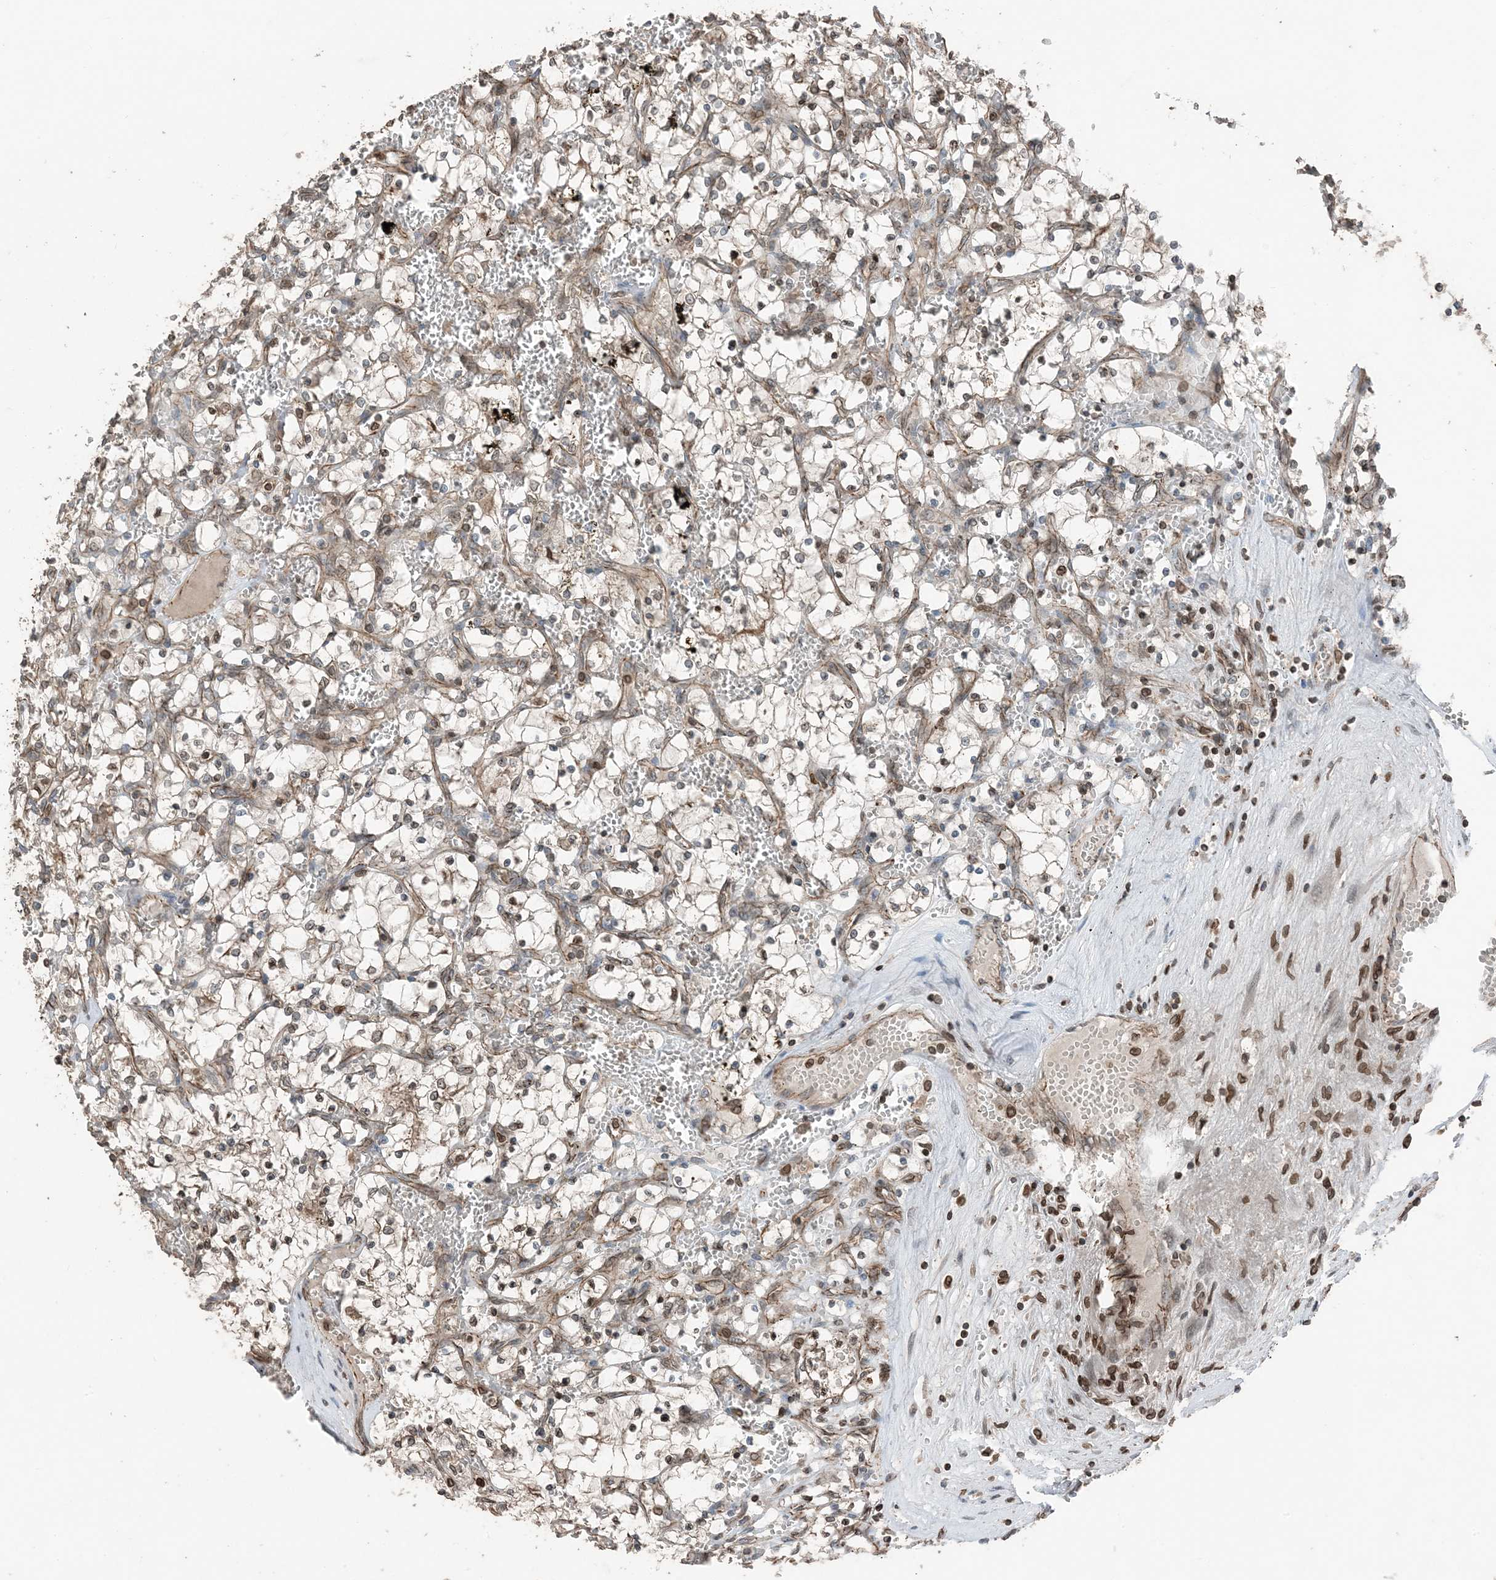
{"staining": {"intensity": "weak", "quantity": "25%-75%", "location": "cytoplasmic/membranous,nuclear"}, "tissue": "renal cancer", "cell_type": "Tumor cells", "image_type": "cancer", "snomed": [{"axis": "morphology", "description": "Adenocarcinoma, NOS"}, {"axis": "topography", "description": "Kidney"}], "caption": "Protein staining displays weak cytoplasmic/membranous and nuclear staining in approximately 25%-75% of tumor cells in renal cancer (adenocarcinoma).", "gene": "ZFAND2B", "patient": {"sex": "female", "age": 69}}